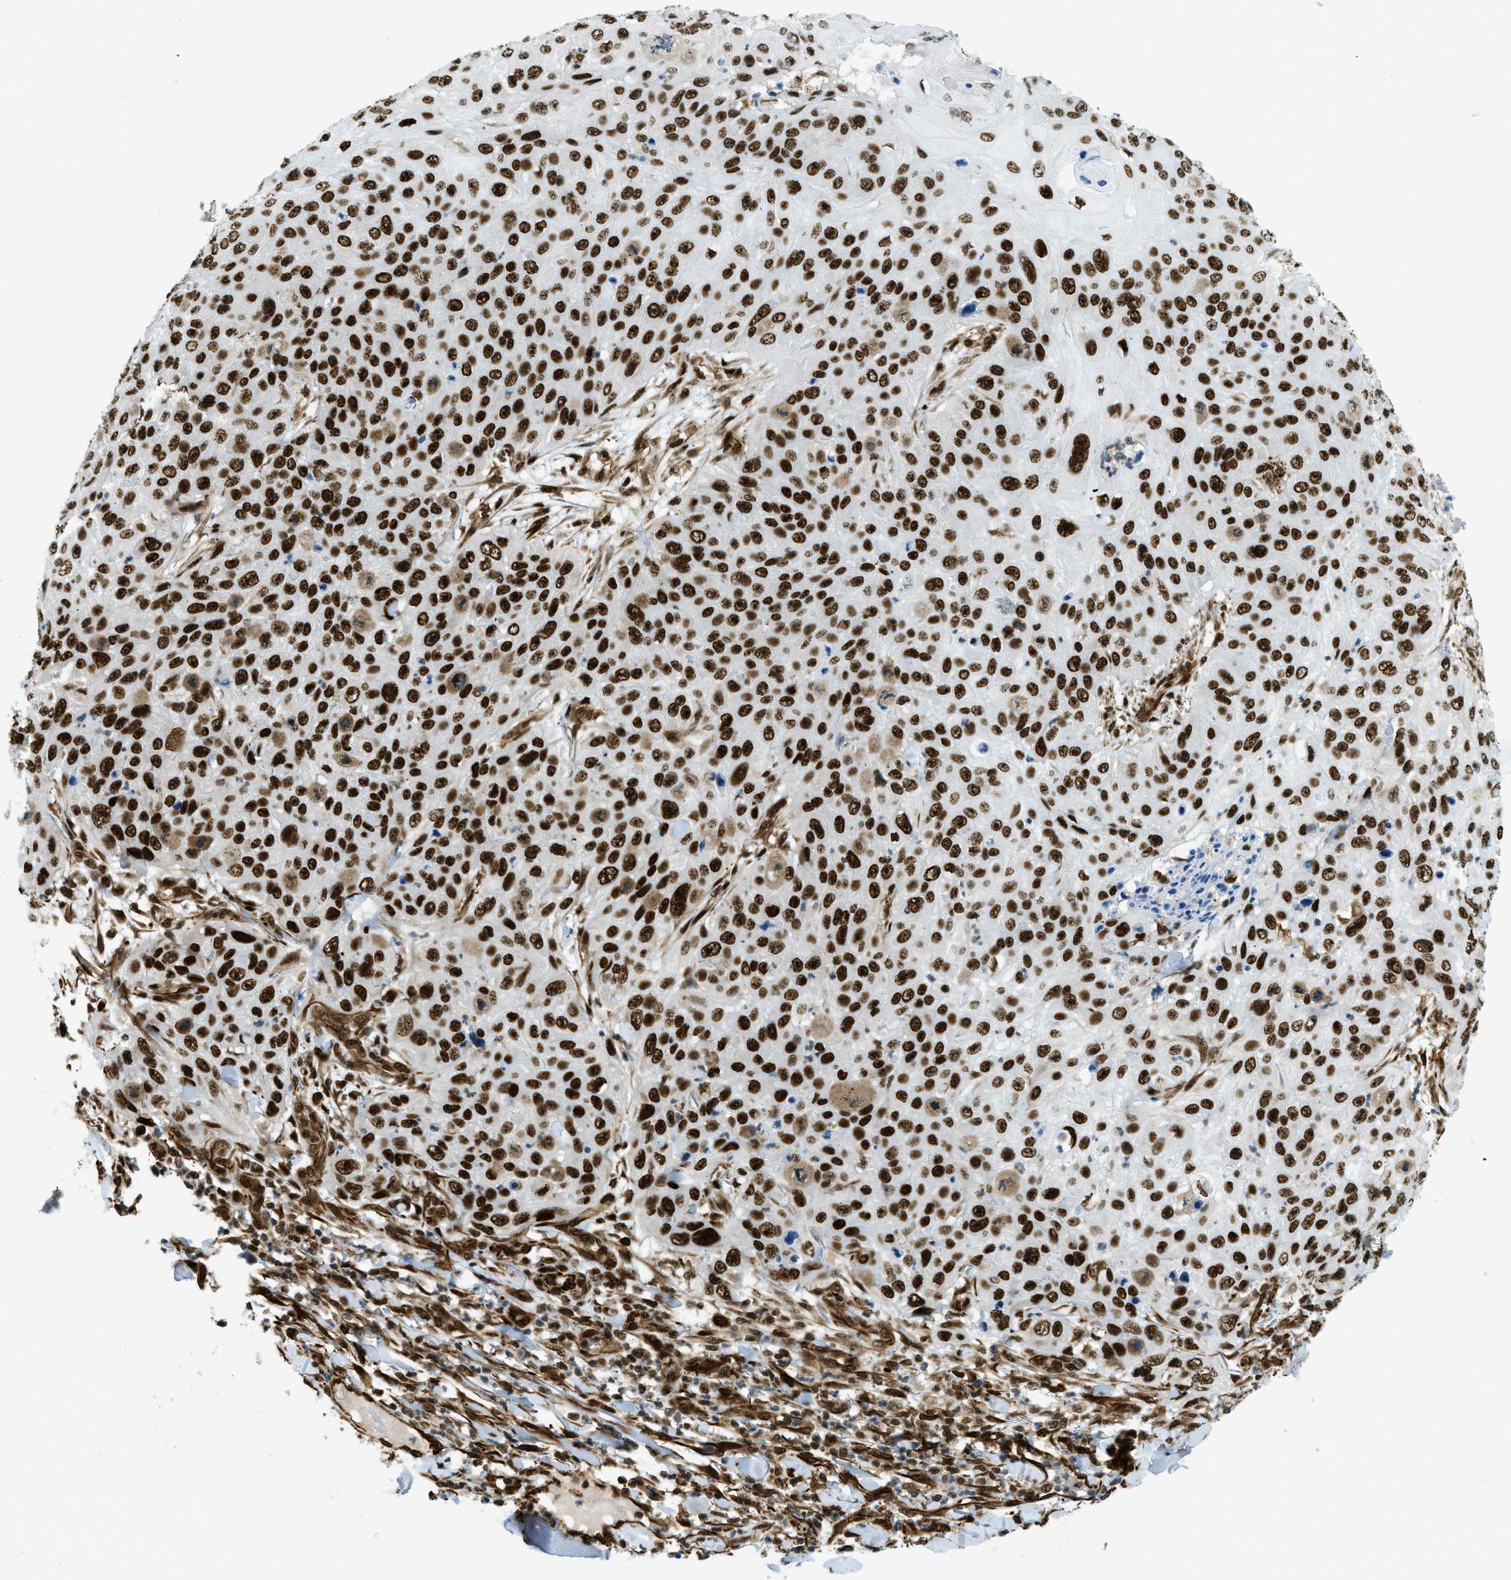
{"staining": {"intensity": "strong", "quantity": ">75%", "location": "nuclear"}, "tissue": "skin cancer", "cell_type": "Tumor cells", "image_type": "cancer", "snomed": [{"axis": "morphology", "description": "Squamous cell carcinoma, NOS"}, {"axis": "topography", "description": "Skin"}], "caption": "Immunohistochemistry (IHC) histopathology image of neoplastic tissue: skin cancer stained using immunohistochemistry displays high levels of strong protein expression localized specifically in the nuclear of tumor cells, appearing as a nuclear brown color.", "gene": "ZFR", "patient": {"sex": "female", "age": 80}}